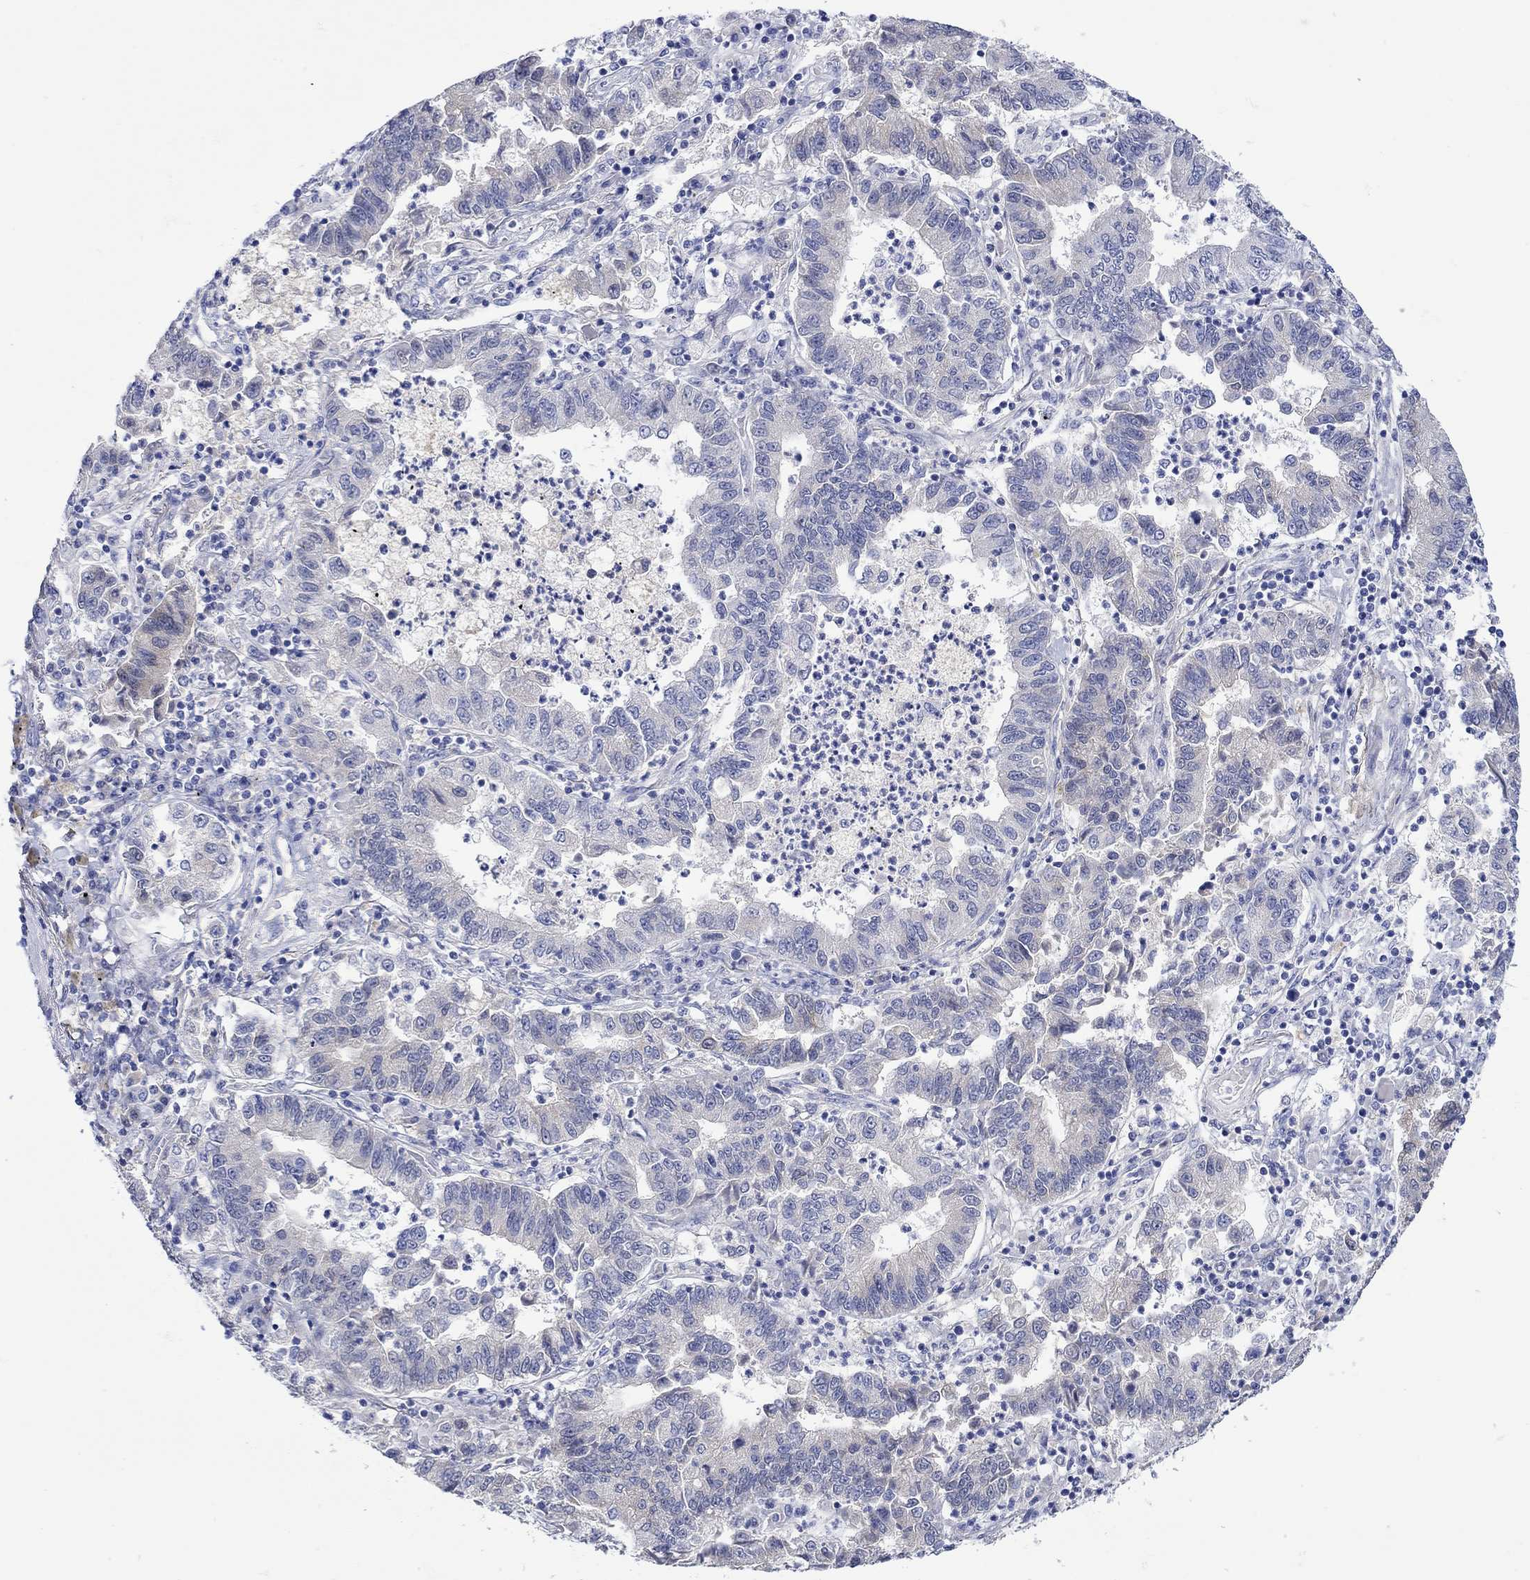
{"staining": {"intensity": "negative", "quantity": "none", "location": "none"}, "tissue": "lung cancer", "cell_type": "Tumor cells", "image_type": "cancer", "snomed": [{"axis": "morphology", "description": "Adenocarcinoma, NOS"}, {"axis": "topography", "description": "Lung"}], "caption": "Immunohistochemistry image of neoplastic tissue: adenocarcinoma (lung) stained with DAB (3,3'-diaminobenzidine) exhibits no significant protein staining in tumor cells.", "gene": "MSI1", "patient": {"sex": "female", "age": 57}}